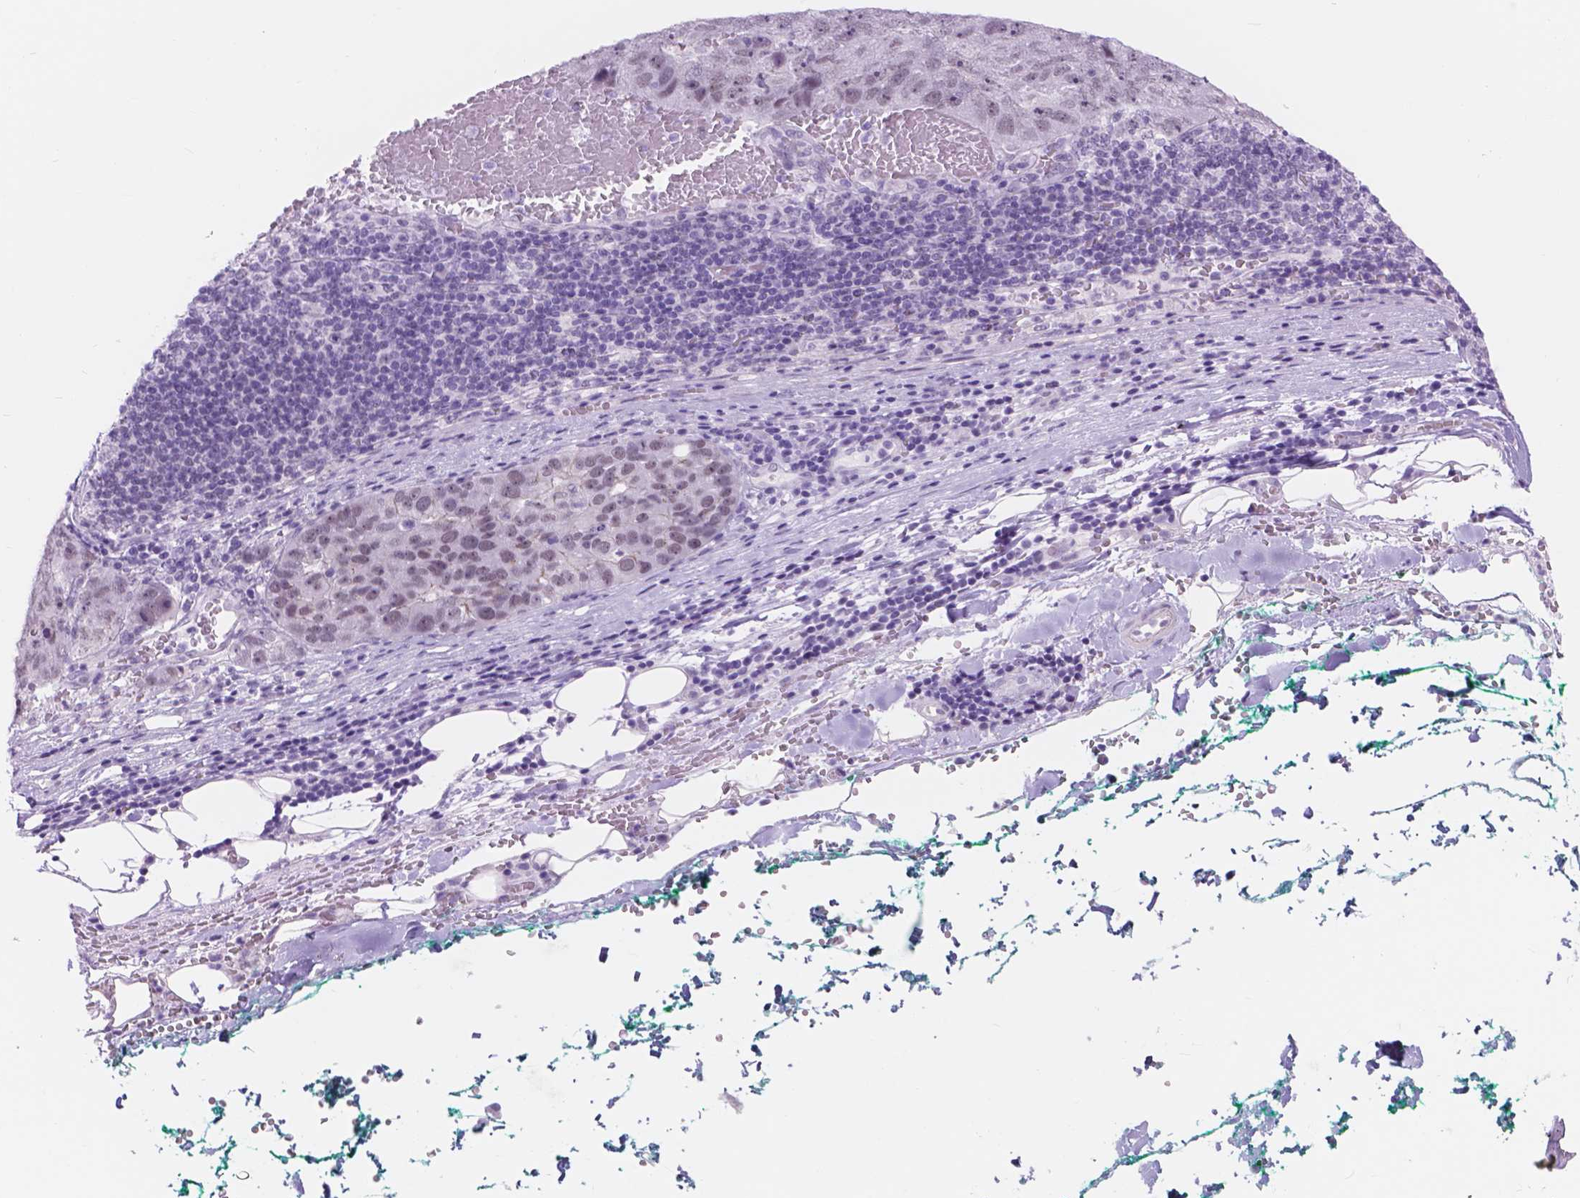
{"staining": {"intensity": "negative", "quantity": "none", "location": "none"}, "tissue": "pancreatic cancer", "cell_type": "Tumor cells", "image_type": "cancer", "snomed": [{"axis": "morphology", "description": "Adenocarcinoma, NOS"}, {"axis": "topography", "description": "Pancreas"}], "caption": "DAB (3,3'-diaminobenzidine) immunohistochemical staining of human pancreatic adenocarcinoma shows no significant expression in tumor cells. (Brightfield microscopy of DAB immunohistochemistry (IHC) at high magnification).", "gene": "DCC", "patient": {"sex": "female", "age": 61}}